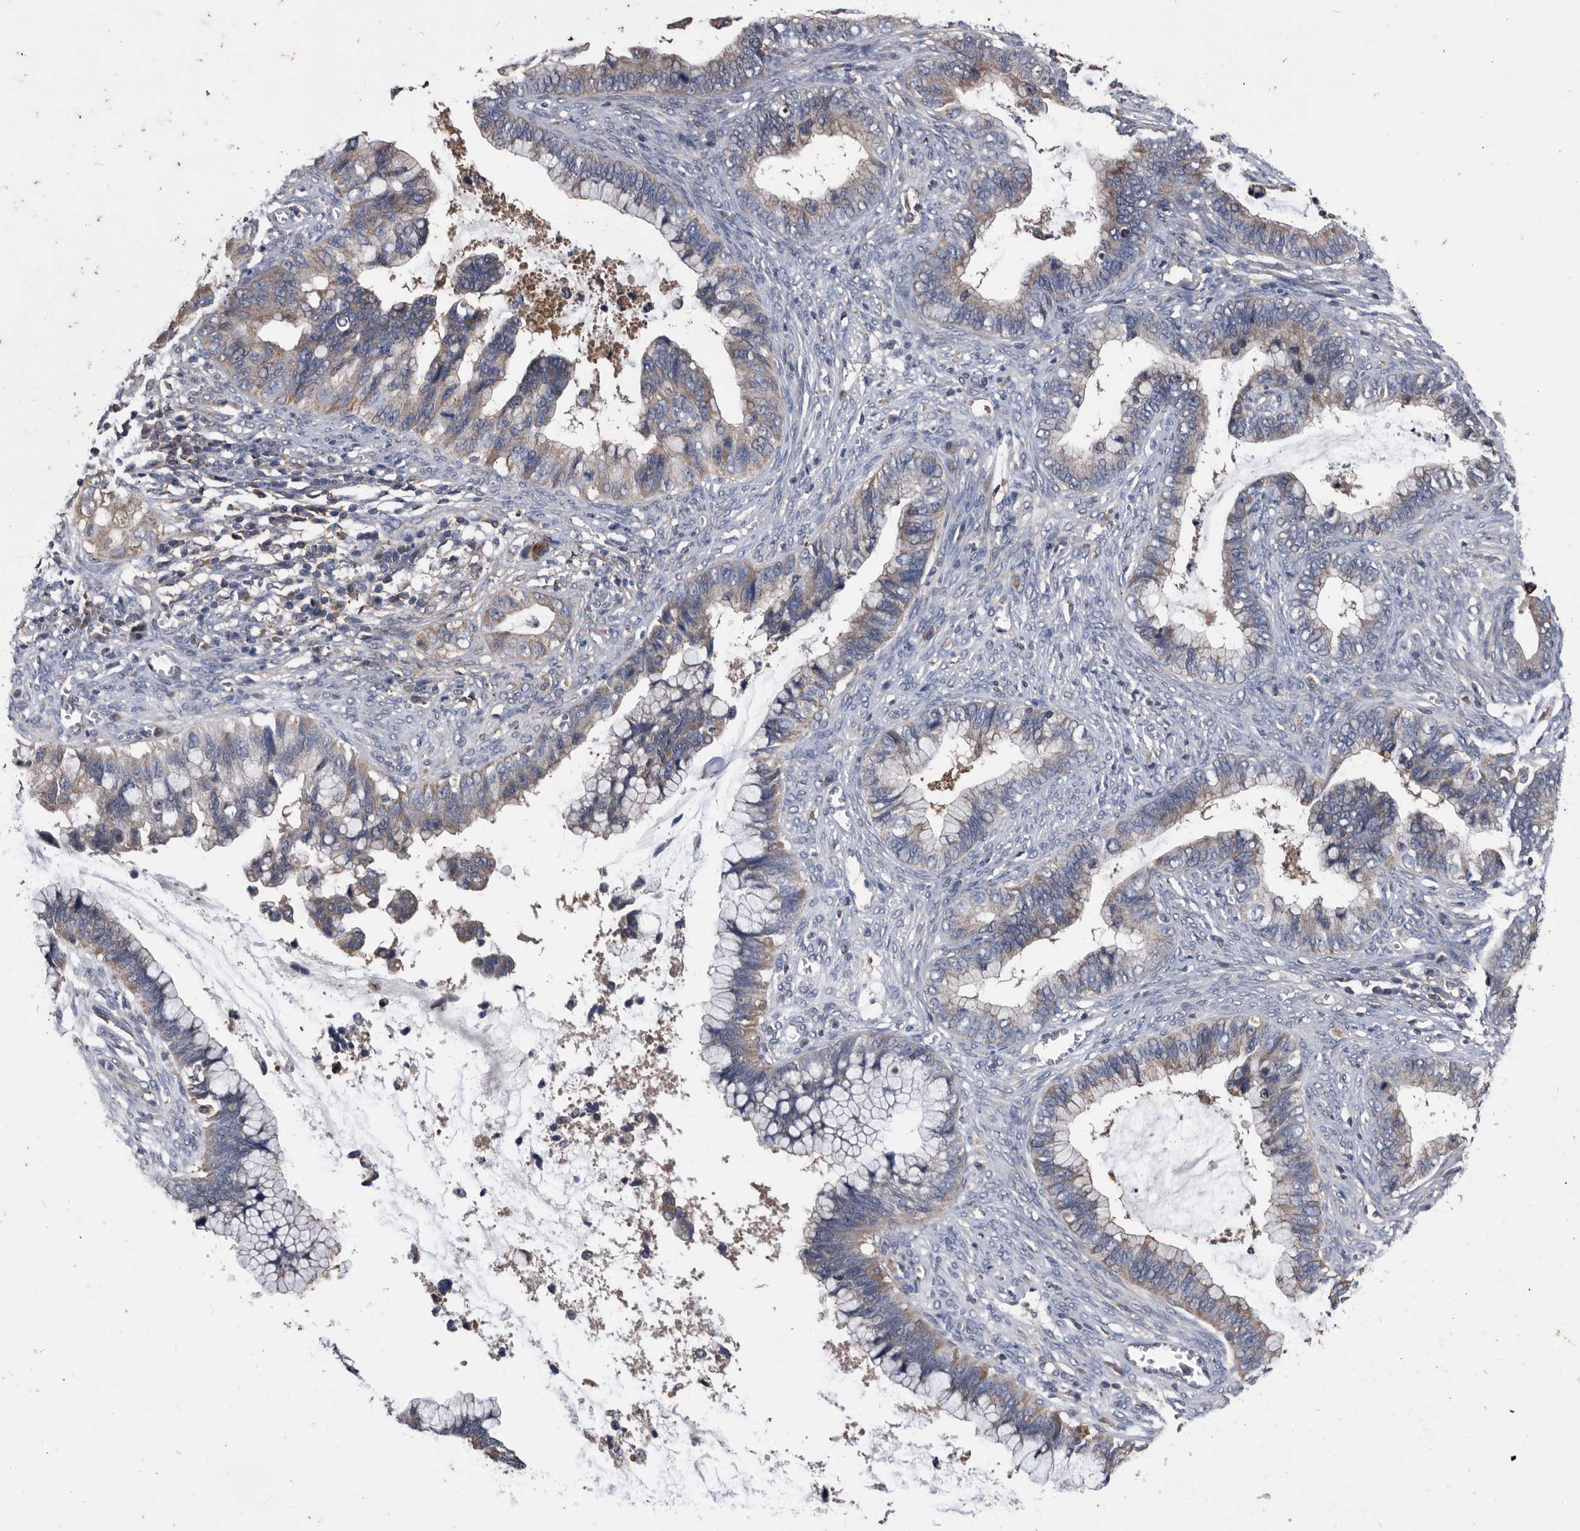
{"staining": {"intensity": "weak", "quantity": "25%-75%", "location": "cytoplasmic/membranous"}, "tissue": "cervical cancer", "cell_type": "Tumor cells", "image_type": "cancer", "snomed": [{"axis": "morphology", "description": "Adenocarcinoma, NOS"}, {"axis": "topography", "description": "Cervix"}], "caption": "Immunohistochemical staining of cervical cancer (adenocarcinoma) reveals low levels of weak cytoplasmic/membranous protein positivity in approximately 25%-75% of tumor cells.", "gene": "NRBP1", "patient": {"sex": "female", "age": 44}}